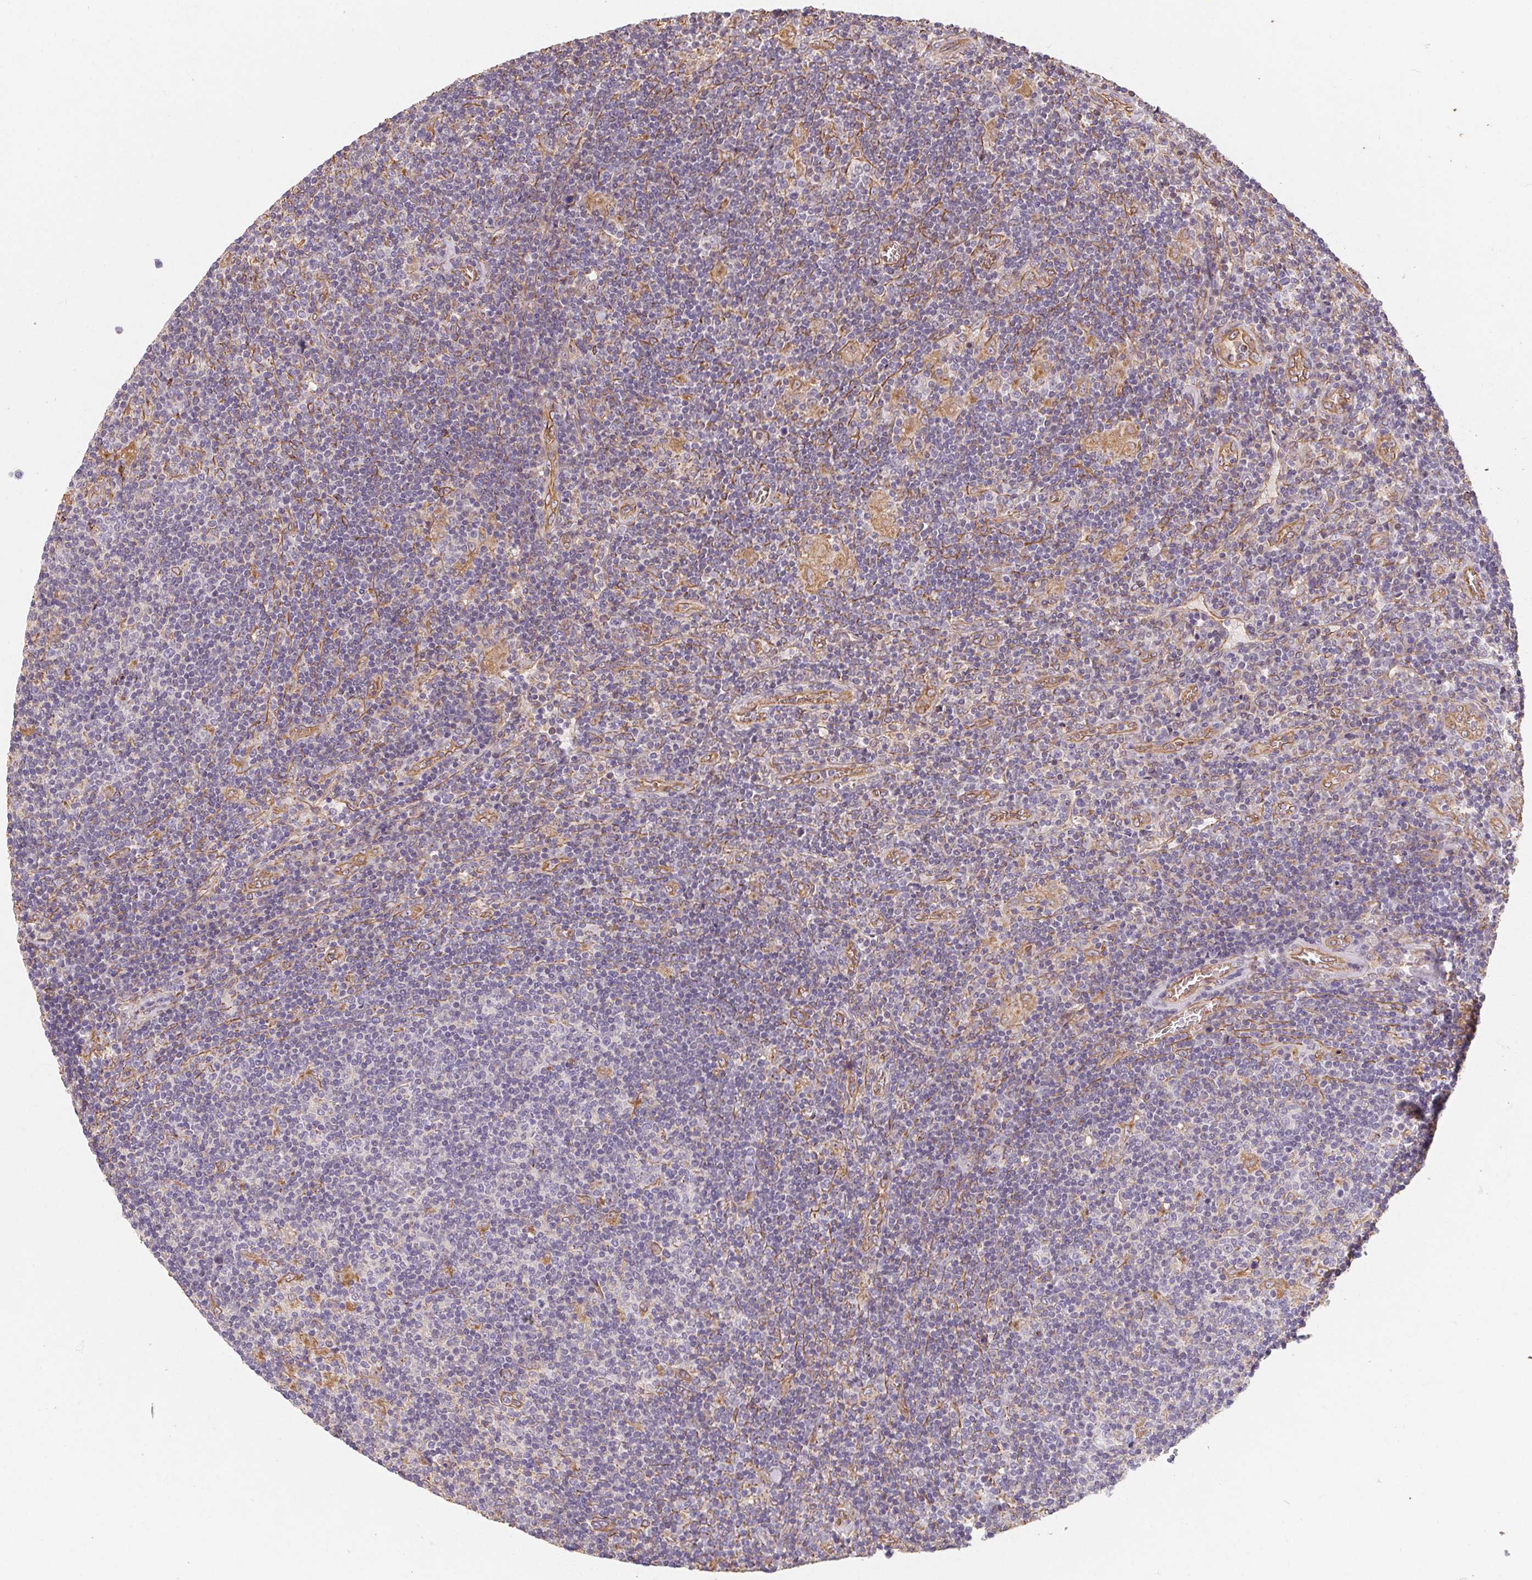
{"staining": {"intensity": "negative", "quantity": "none", "location": "none"}, "tissue": "lymphoma", "cell_type": "Tumor cells", "image_type": "cancer", "snomed": [{"axis": "morphology", "description": "Hodgkin's disease, NOS"}, {"axis": "topography", "description": "Lymph node"}], "caption": "An IHC micrograph of lymphoma is shown. There is no staining in tumor cells of lymphoma.", "gene": "TBKBP1", "patient": {"sex": "male", "age": 40}}